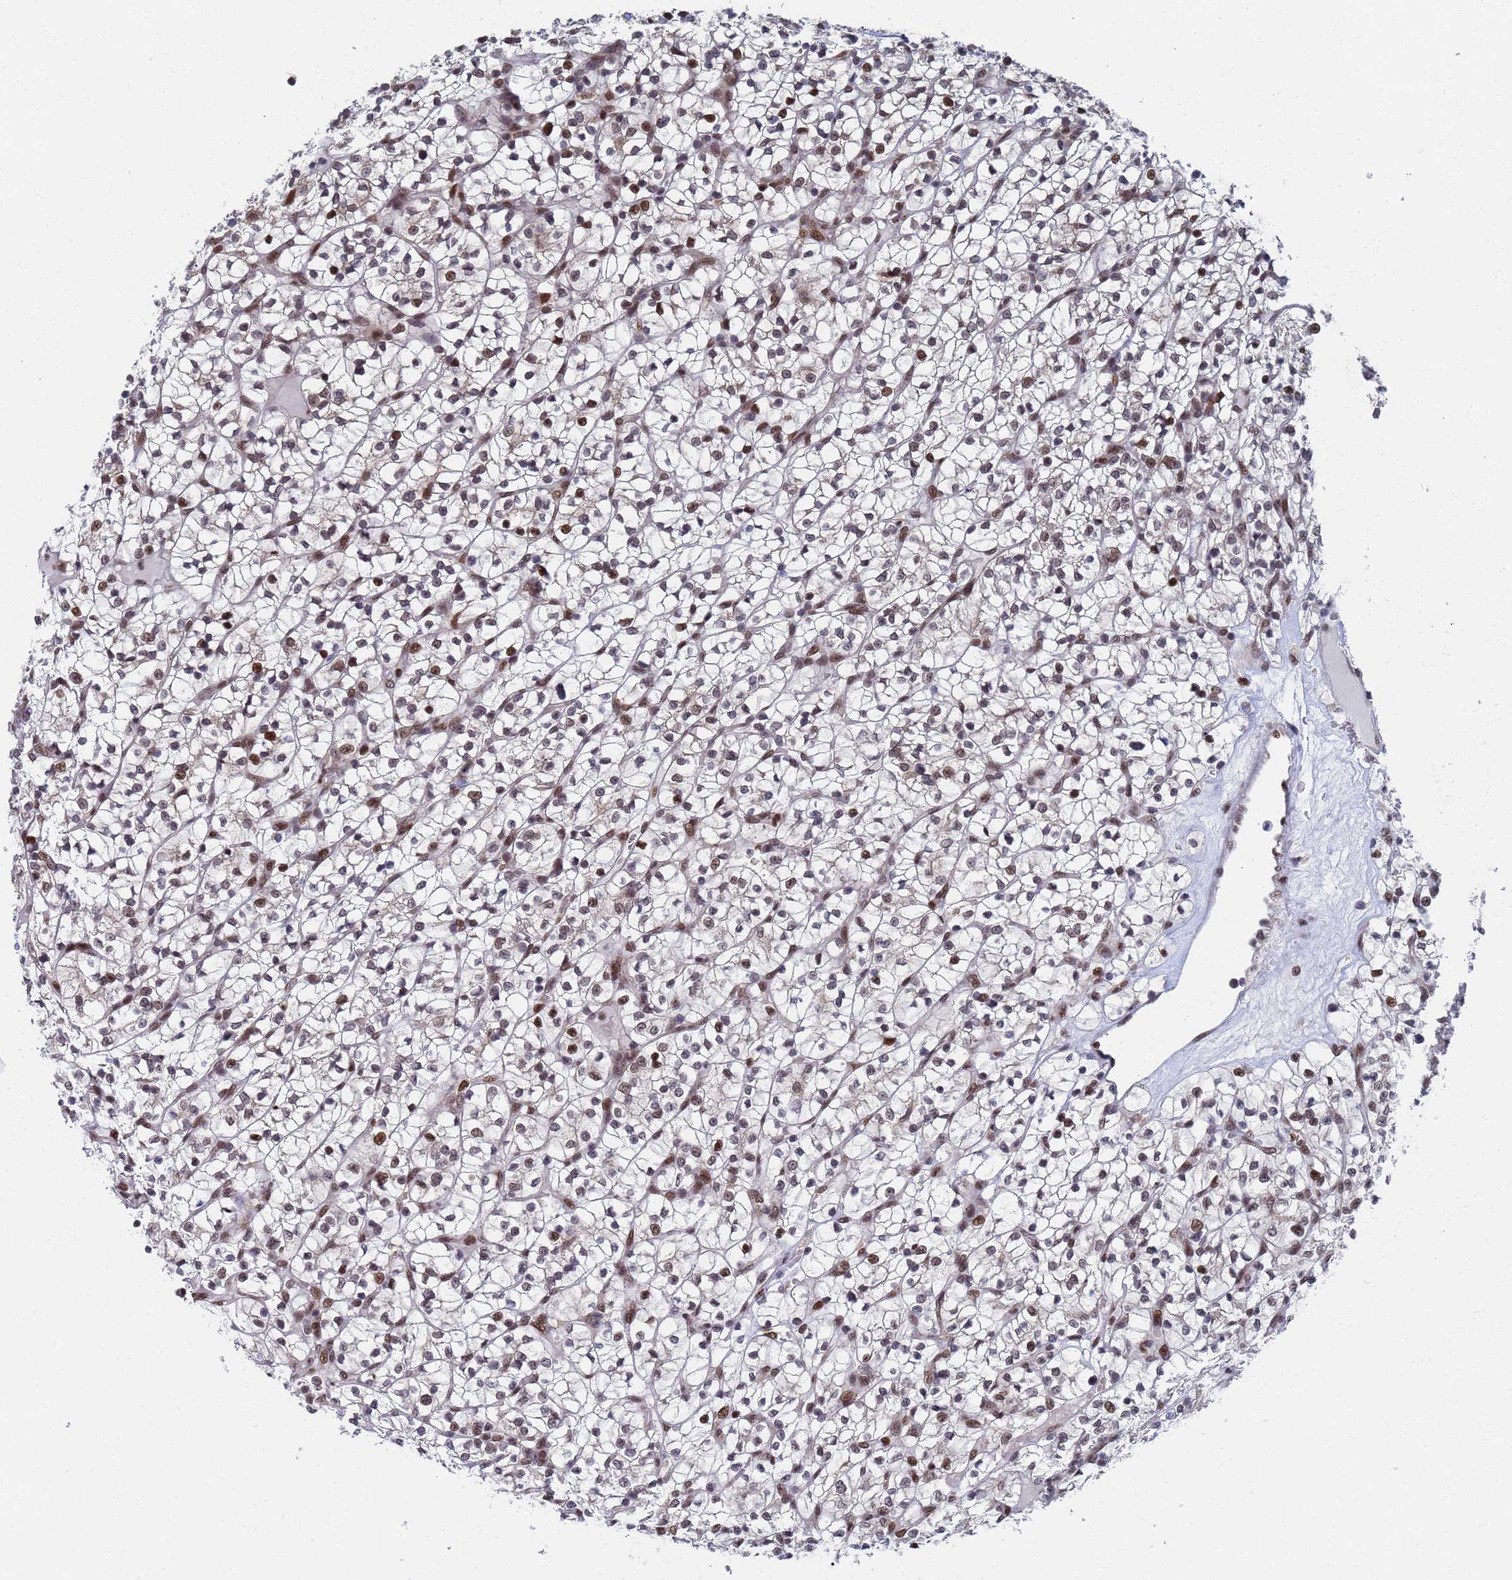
{"staining": {"intensity": "moderate", "quantity": "25%-75%", "location": "nuclear"}, "tissue": "renal cancer", "cell_type": "Tumor cells", "image_type": "cancer", "snomed": [{"axis": "morphology", "description": "Adenocarcinoma, NOS"}, {"axis": "topography", "description": "Kidney"}], "caption": "Immunohistochemistry (DAB) staining of renal cancer (adenocarcinoma) displays moderate nuclear protein expression in approximately 25%-75% of tumor cells.", "gene": "AP5Z1", "patient": {"sex": "female", "age": 64}}